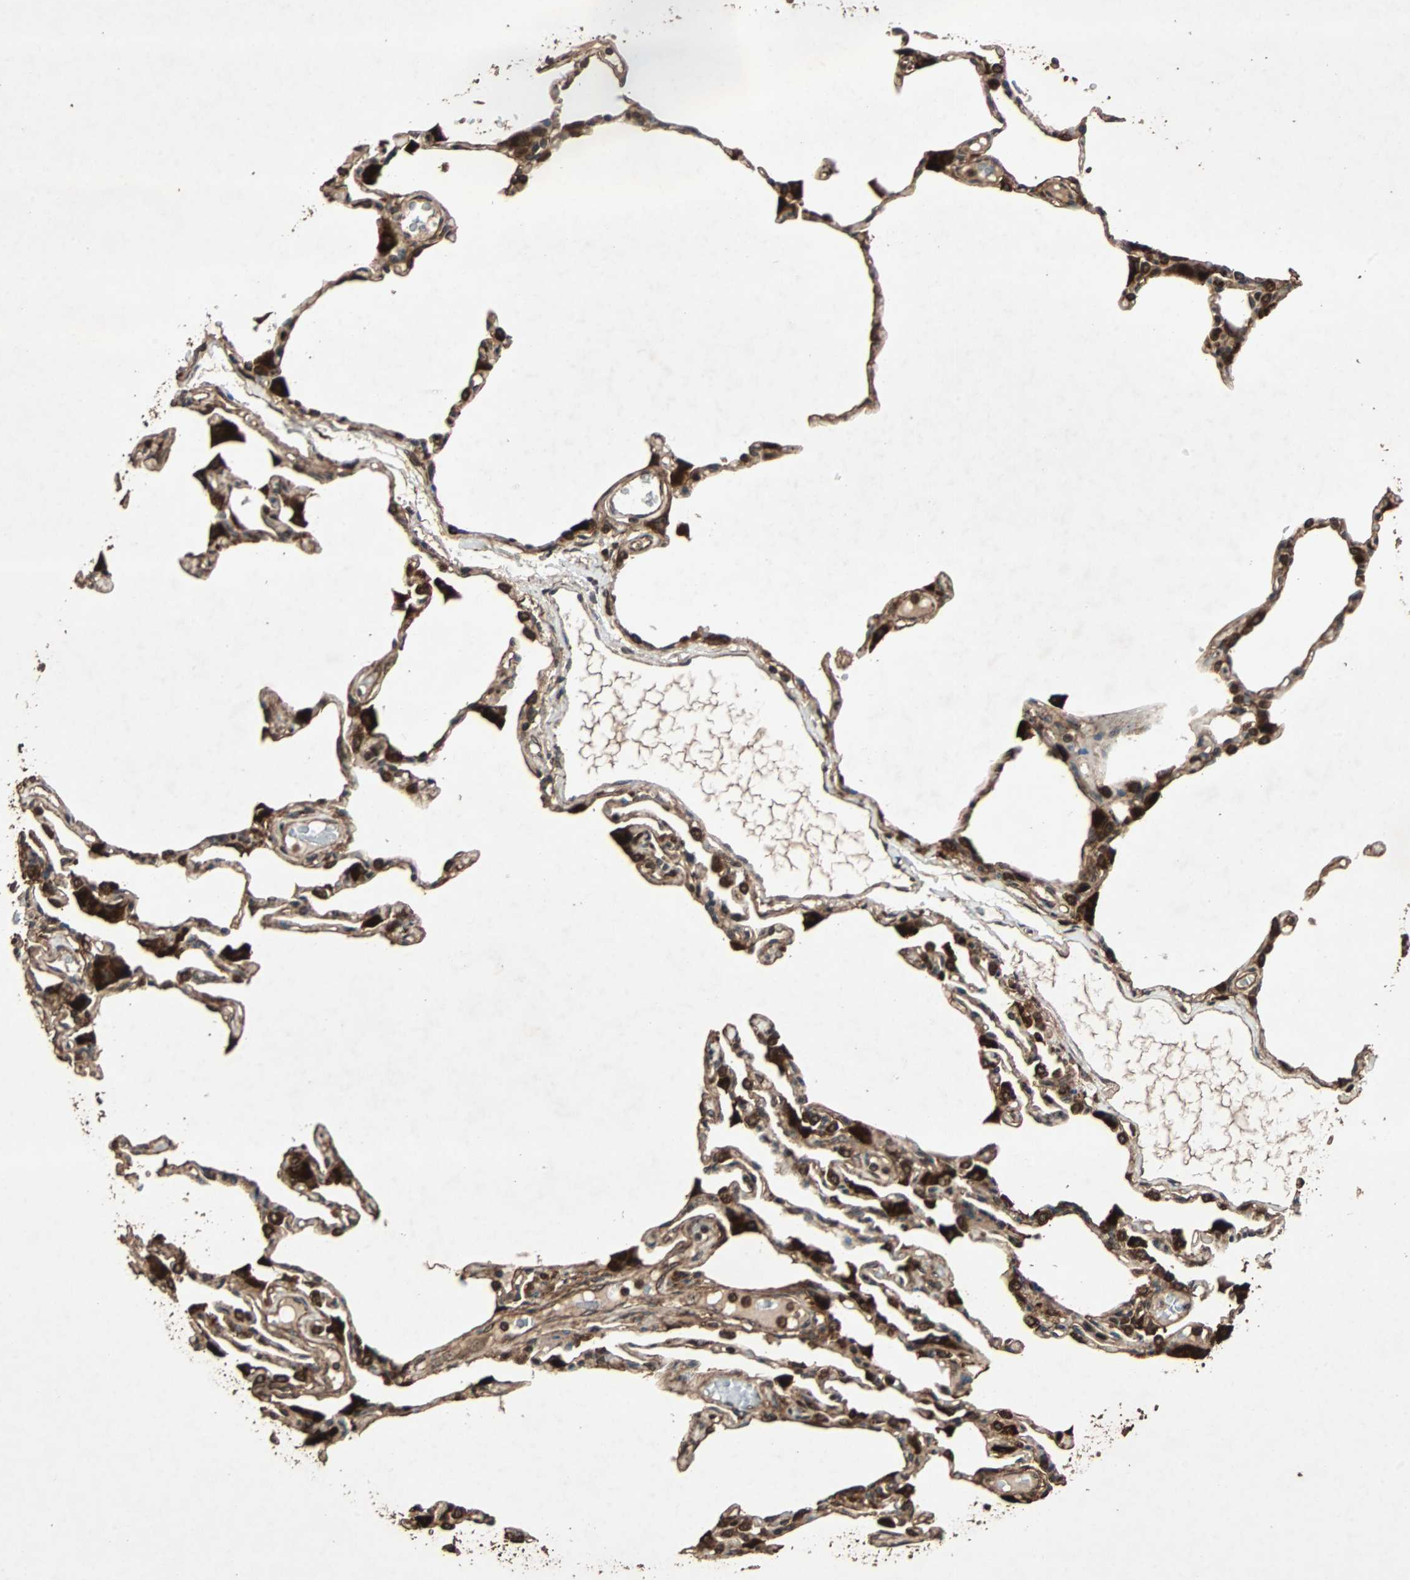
{"staining": {"intensity": "strong", "quantity": ">75%", "location": "cytoplasmic/membranous"}, "tissue": "lung", "cell_type": "Alveolar cells", "image_type": "normal", "snomed": [{"axis": "morphology", "description": "Normal tissue, NOS"}, {"axis": "topography", "description": "Lung"}], "caption": "Strong cytoplasmic/membranous protein expression is present in about >75% of alveolar cells in lung. Nuclei are stained in blue.", "gene": "LAMTOR5", "patient": {"sex": "female", "age": 49}}